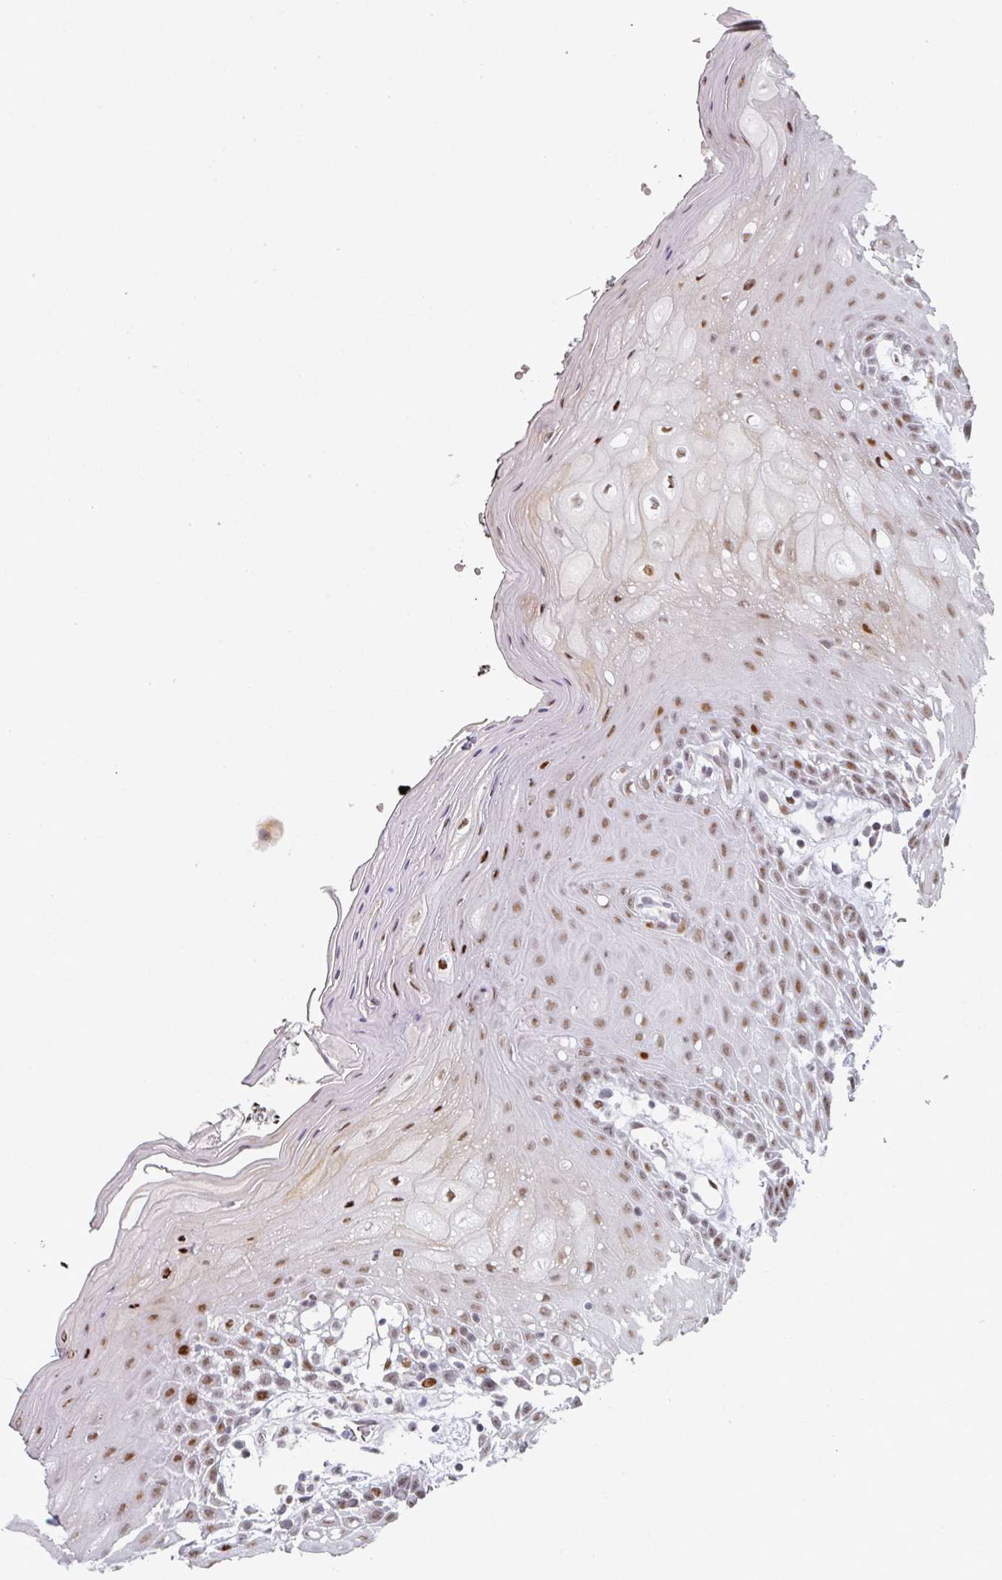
{"staining": {"intensity": "moderate", "quantity": ">75%", "location": "nuclear"}, "tissue": "oral mucosa", "cell_type": "Squamous epithelial cells", "image_type": "normal", "snomed": [{"axis": "morphology", "description": "Normal tissue, NOS"}, {"axis": "topography", "description": "Oral tissue"}, {"axis": "topography", "description": "Tounge, NOS"}], "caption": "IHC staining of normal oral mucosa, which displays medium levels of moderate nuclear positivity in approximately >75% of squamous epithelial cells indicating moderate nuclear protein positivity. The staining was performed using DAB (3,3'-diaminobenzidine) (brown) for protein detection and nuclei were counterstained in hematoxylin (blue).", "gene": "SF3B5", "patient": {"sex": "female", "age": 59}}